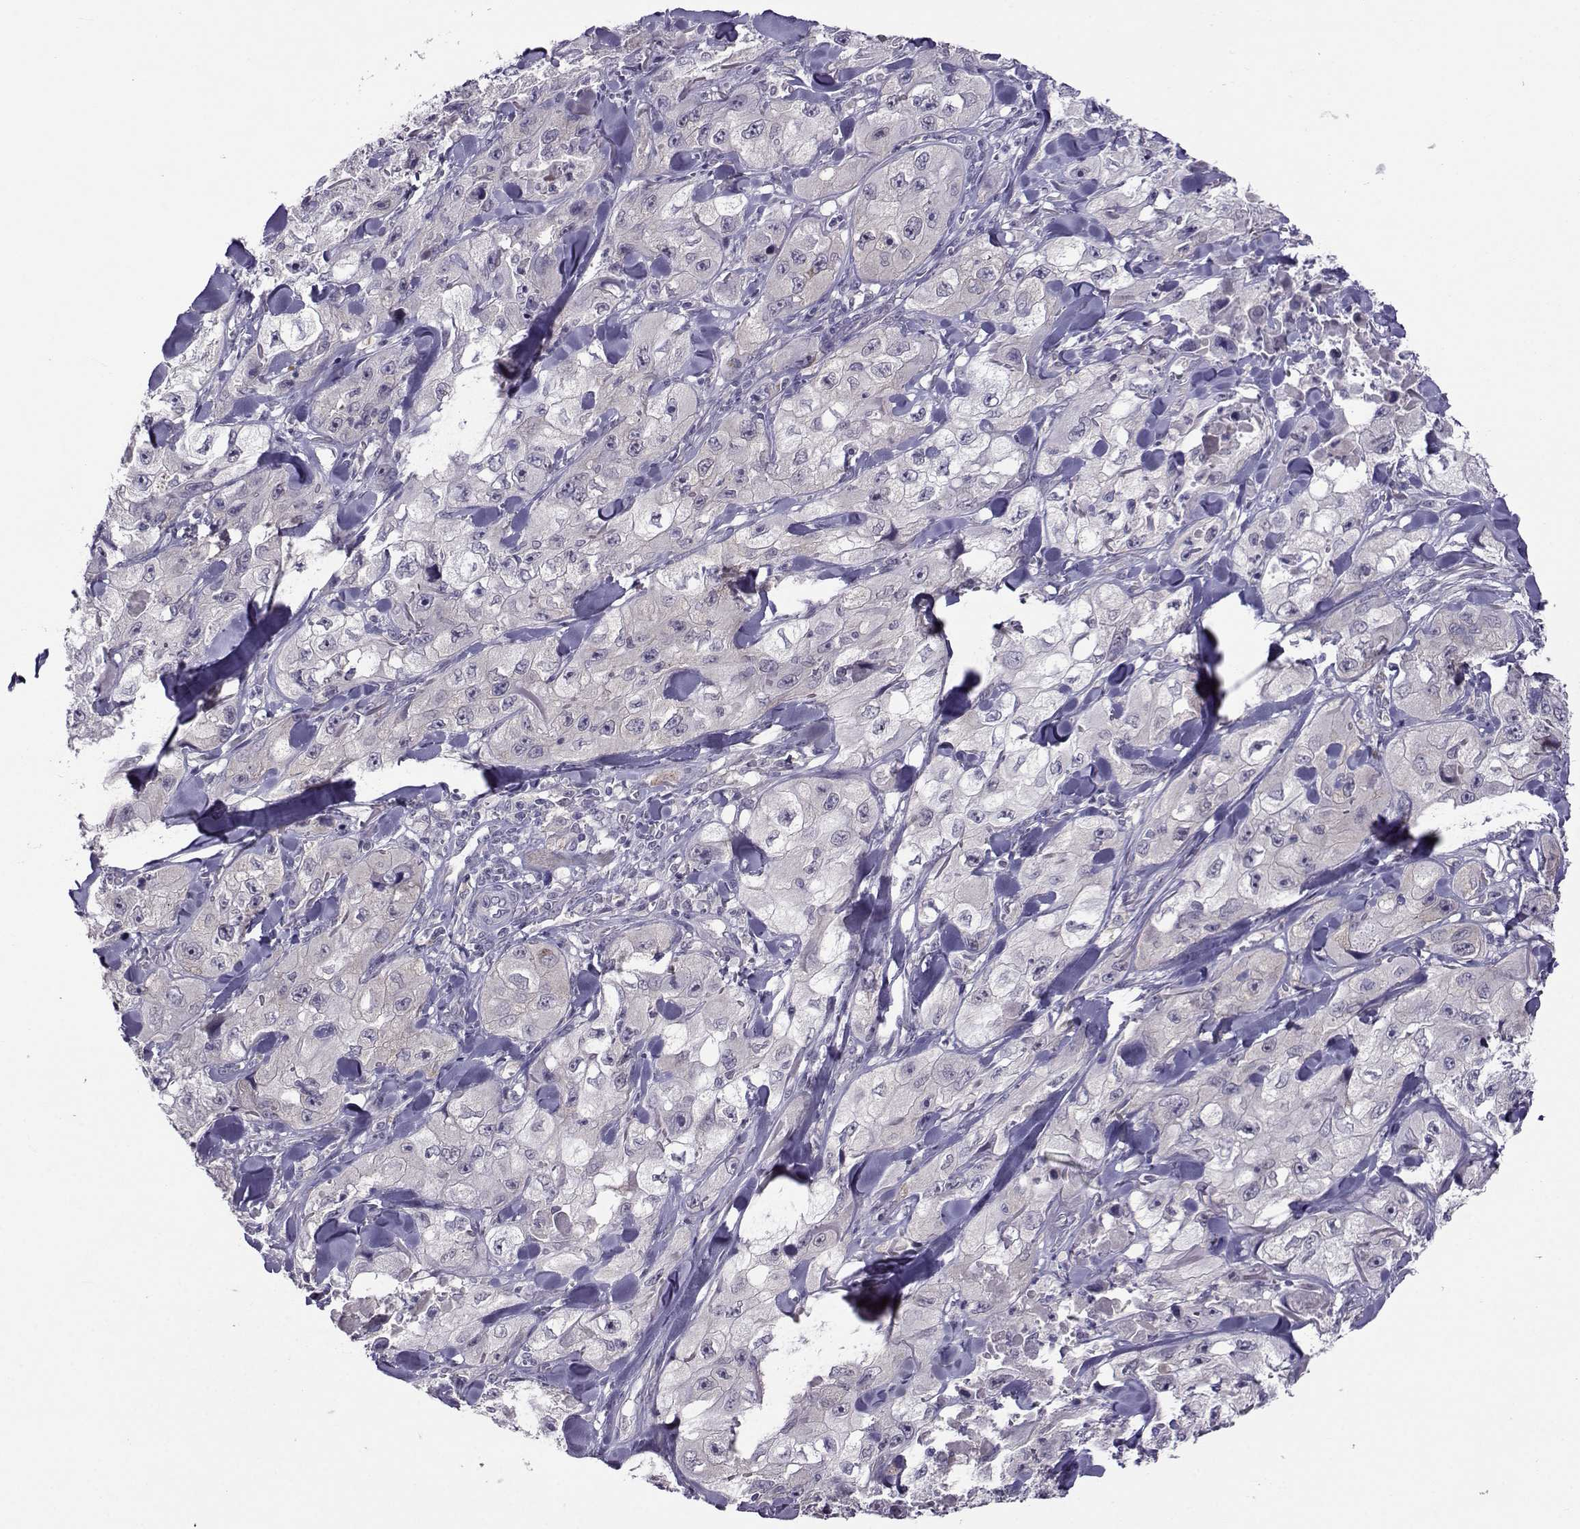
{"staining": {"intensity": "negative", "quantity": "none", "location": "none"}, "tissue": "skin cancer", "cell_type": "Tumor cells", "image_type": "cancer", "snomed": [{"axis": "morphology", "description": "Squamous cell carcinoma, NOS"}, {"axis": "topography", "description": "Skin"}, {"axis": "topography", "description": "Subcutis"}], "caption": "IHC image of neoplastic tissue: human squamous cell carcinoma (skin) stained with DAB demonstrates no significant protein staining in tumor cells. Brightfield microscopy of IHC stained with DAB (3,3'-diaminobenzidine) (brown) and hematoxylin (blue), captured at high magnification.", "gene": "DDX20", "patient": {"sex": "male", "age": 73}}